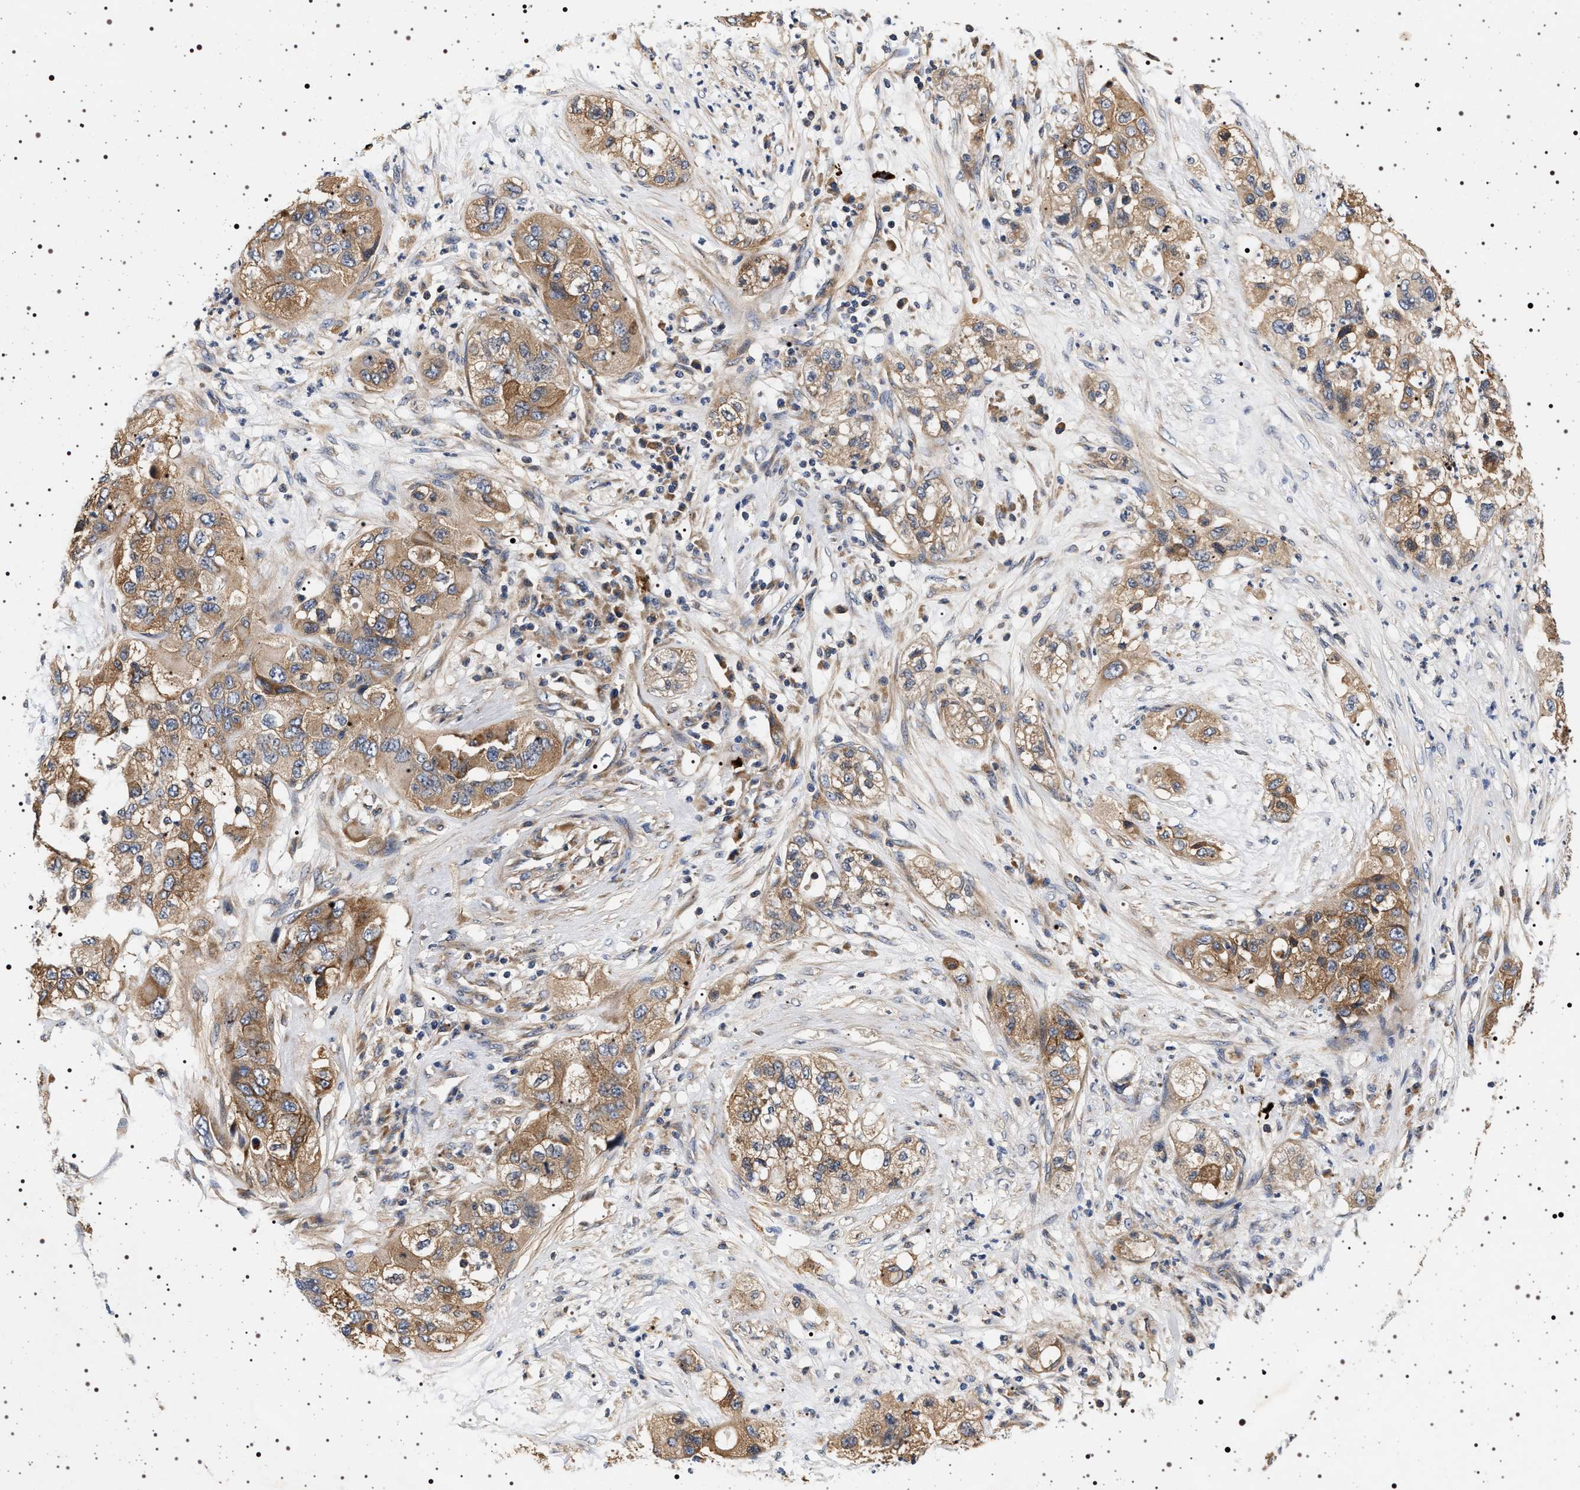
{"staining": {"intensity": "moderate", "quantity": ">75%", "location": "cytoplasmic/membranous"}, "tissue": "pancreatic cancer", "cell_type": "Tumor cells", "image_type": "cancer", "snomed": [{"axis": "morphology", "description": "Adenocarcinoma, NOS"}, {"axis": "topography", "description": "Pancreas"}], "caption": "Immunohistochemical staining of pancreatic adenocarcinoma exhibits medium levels of moderate cytoplasmic/membranous protein staining in about >75% of tumor cells.", "gene": "DCBLD2", "patient": {"sex": "female", "age": 78}}